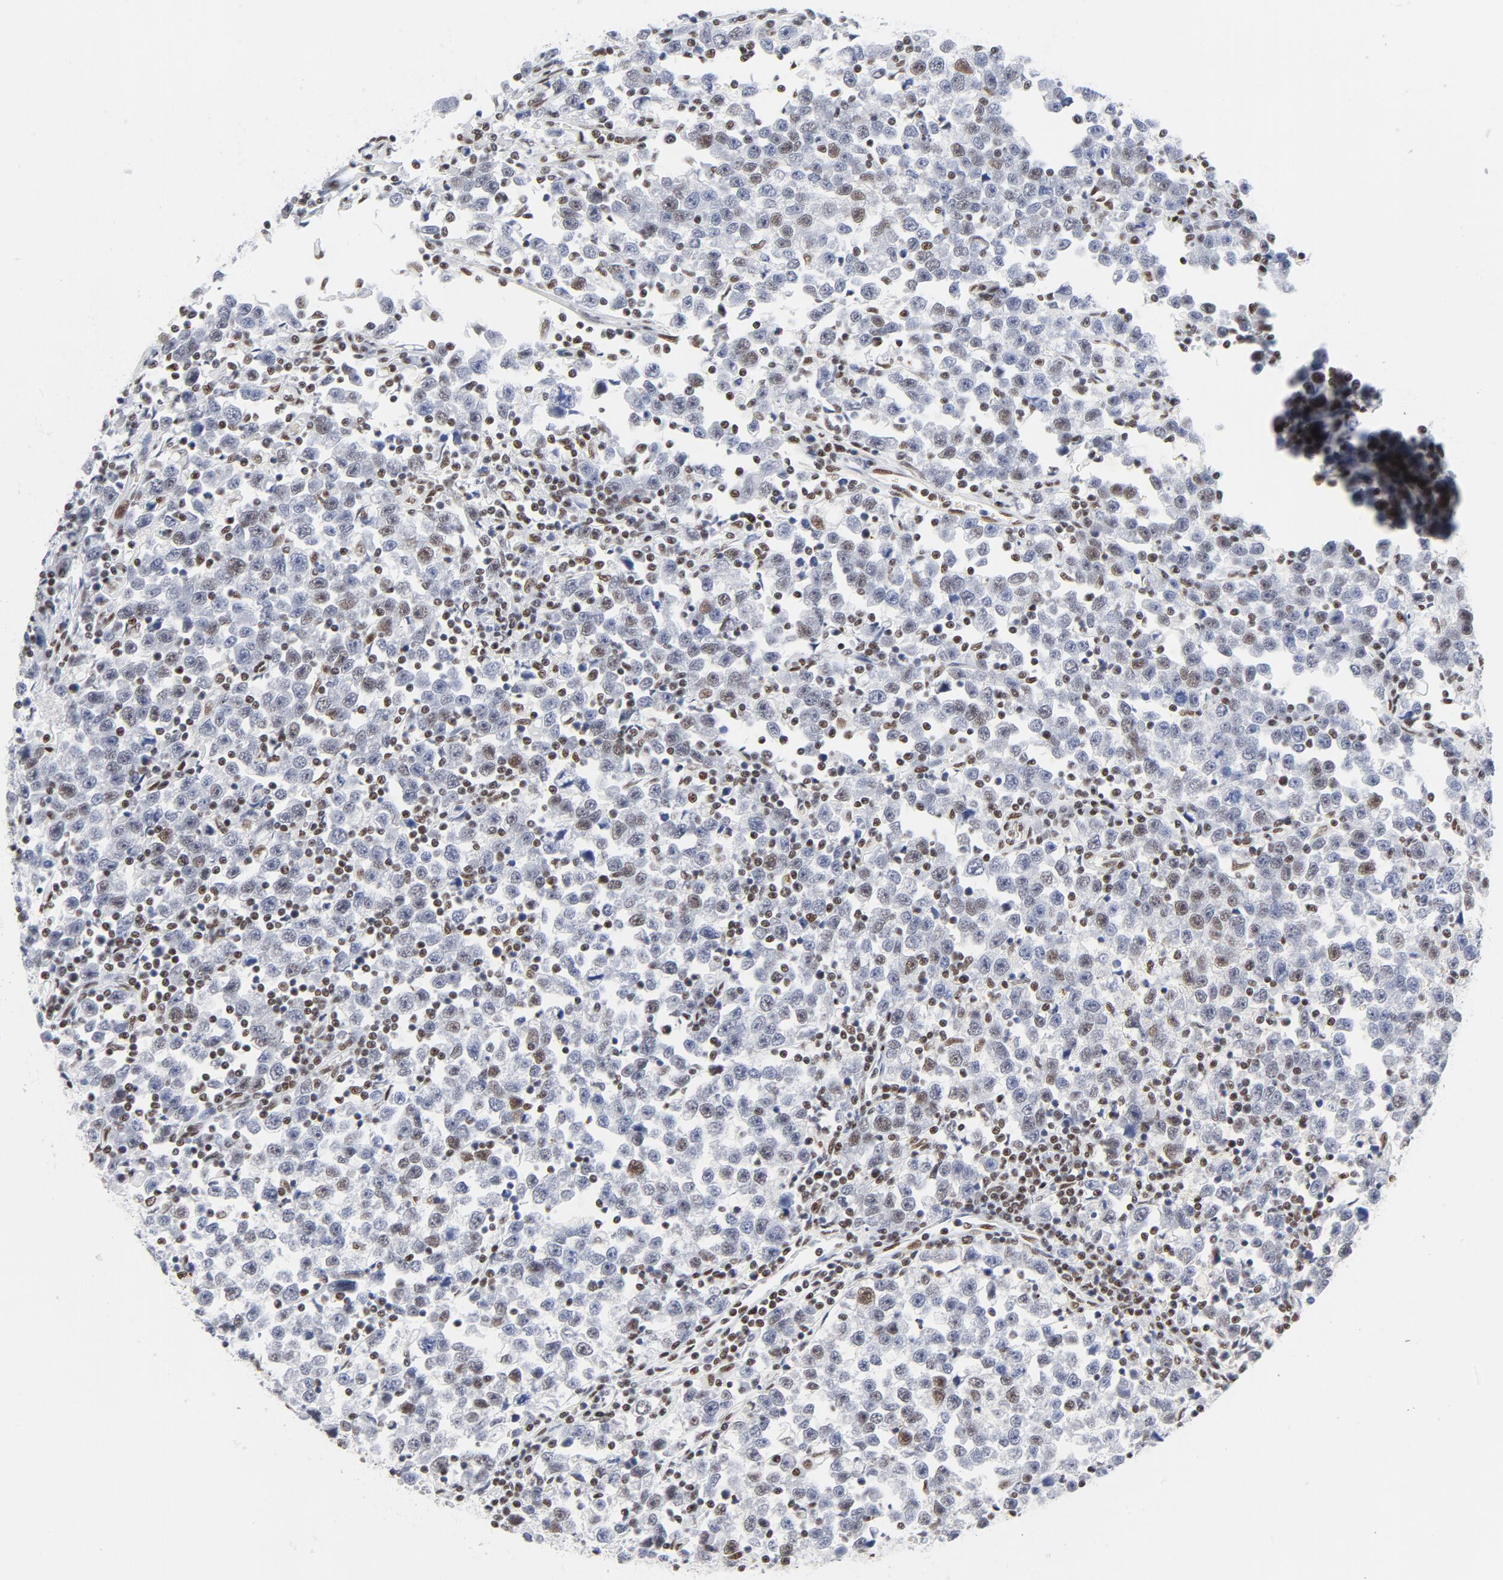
{"staining": {"intensity": "weak", "quantity": "<25%", "location": "cytoplasmic/membranous,nuclear"}, "tissue": "testis cancer", "cell_type": "Tumor cells", "image_type": "cancer", "snomed": [{"axis": "morphology", "description": "Seminoma, NOS"}, {"axis": "topography", "description": "Testis"}], "caption": "Human testis cancer stained for a protein using immunohistochemistry exhibits no positivity in tumor cells.", "gene": "ATF2", "patient": {"sex": "male", "age": 43}}